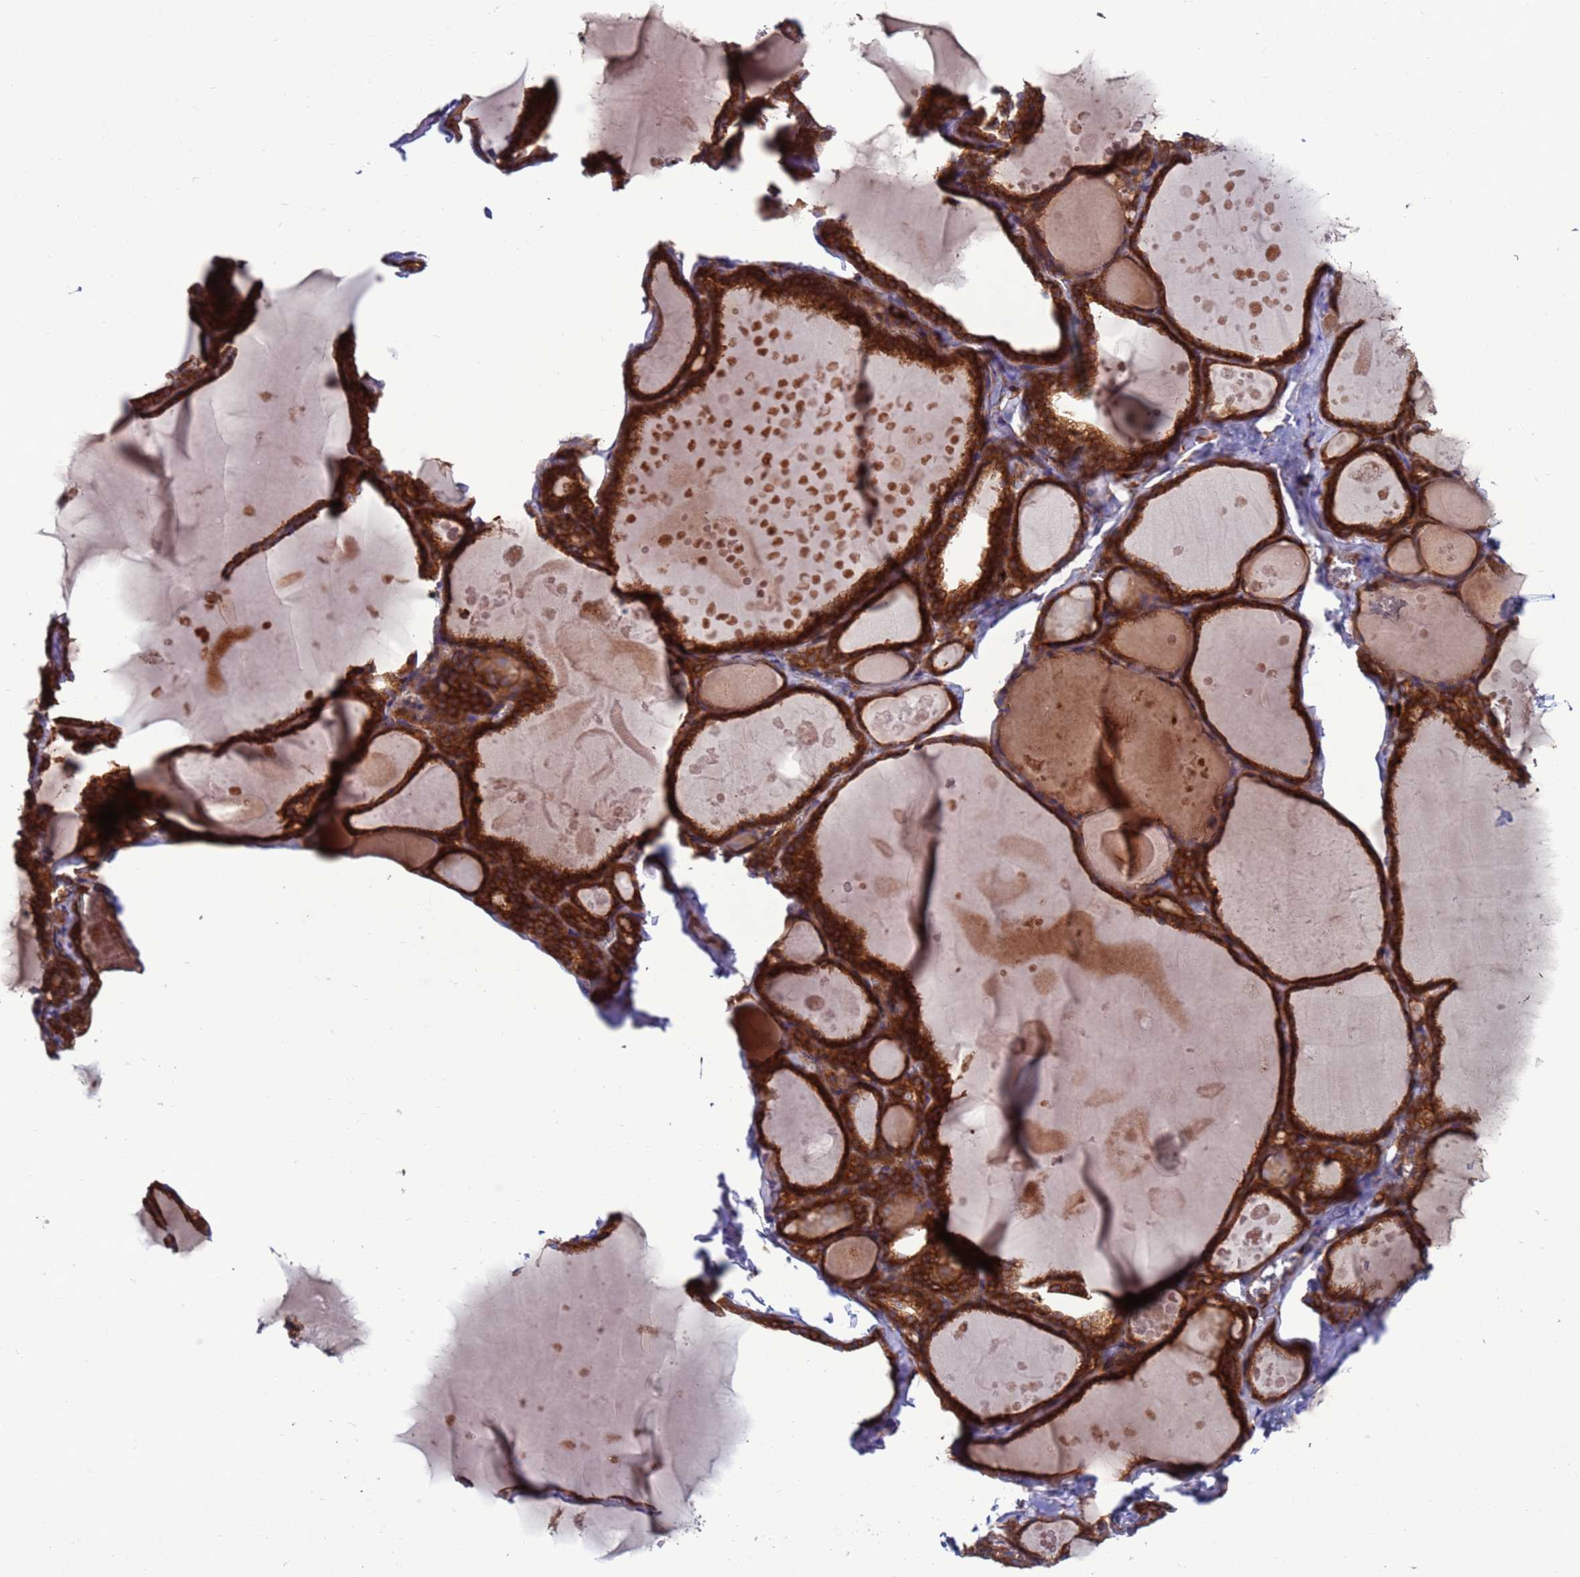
{"staining": {"intensity": "strong", "quantity": ">75%", "location": "cytoplasmic/membranous"}, "tissue": "thyroid gland", "cell_type": "Glandular cells", "image_type": "normal", "snomed": [{"axis": "morphology", "description": "Normal tissue, NOS"}, {"axis": "topography", "description": "Thyroid gland"}], "caption": "This image shows immunohistochemistry (IHC) staining of benign thyroid gland, with high strong cytoplasmic/membranous staining in approximately >75% of glandular cells.", "gene": "ZC3HAV1", "patient": {"sex": "male", "age": 56}}